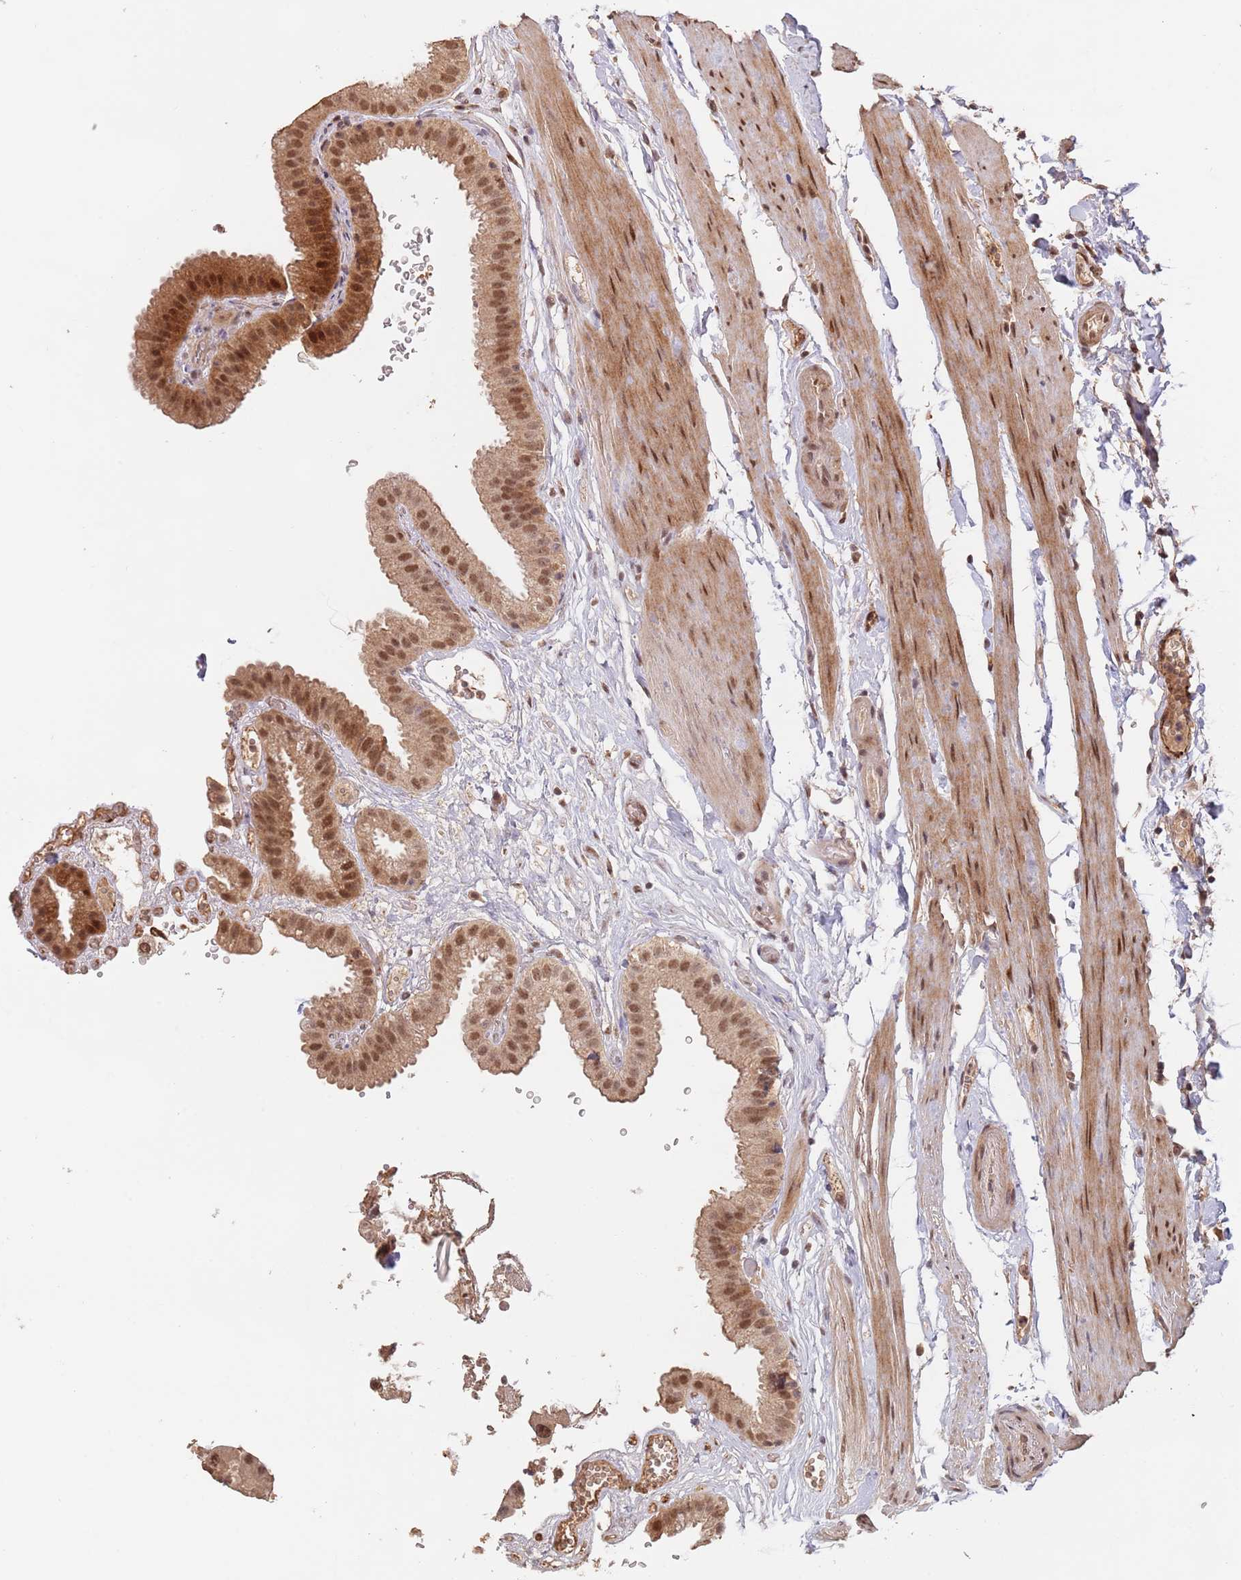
{"staining": {"intensity": "moderate", "quantity": ">75%", "location": "cytoplasmic/membranous,nuclear"}, "tissue": "gallbladder", "cell_type": "Glandular cells", "image_type": "normal", "snomed": [{"axis": "morphology", "description": "Normal tissue, NOS"}, {"axis": "topography", "description": "Gallbladder"}], "caption": "IHC micrograph of normal gallbladder: gallbladder stained using immunohistochemistry (IHC) reveals medium levels of moderate protein expression localized specifically in the cytoplasmic/membranous,nuclear of glandular cells, appearing as a cytoplasmic/membranous,nuclear brown color.", "gene": "RFXANK", "patient": {"sex": "female", "age": 61}}